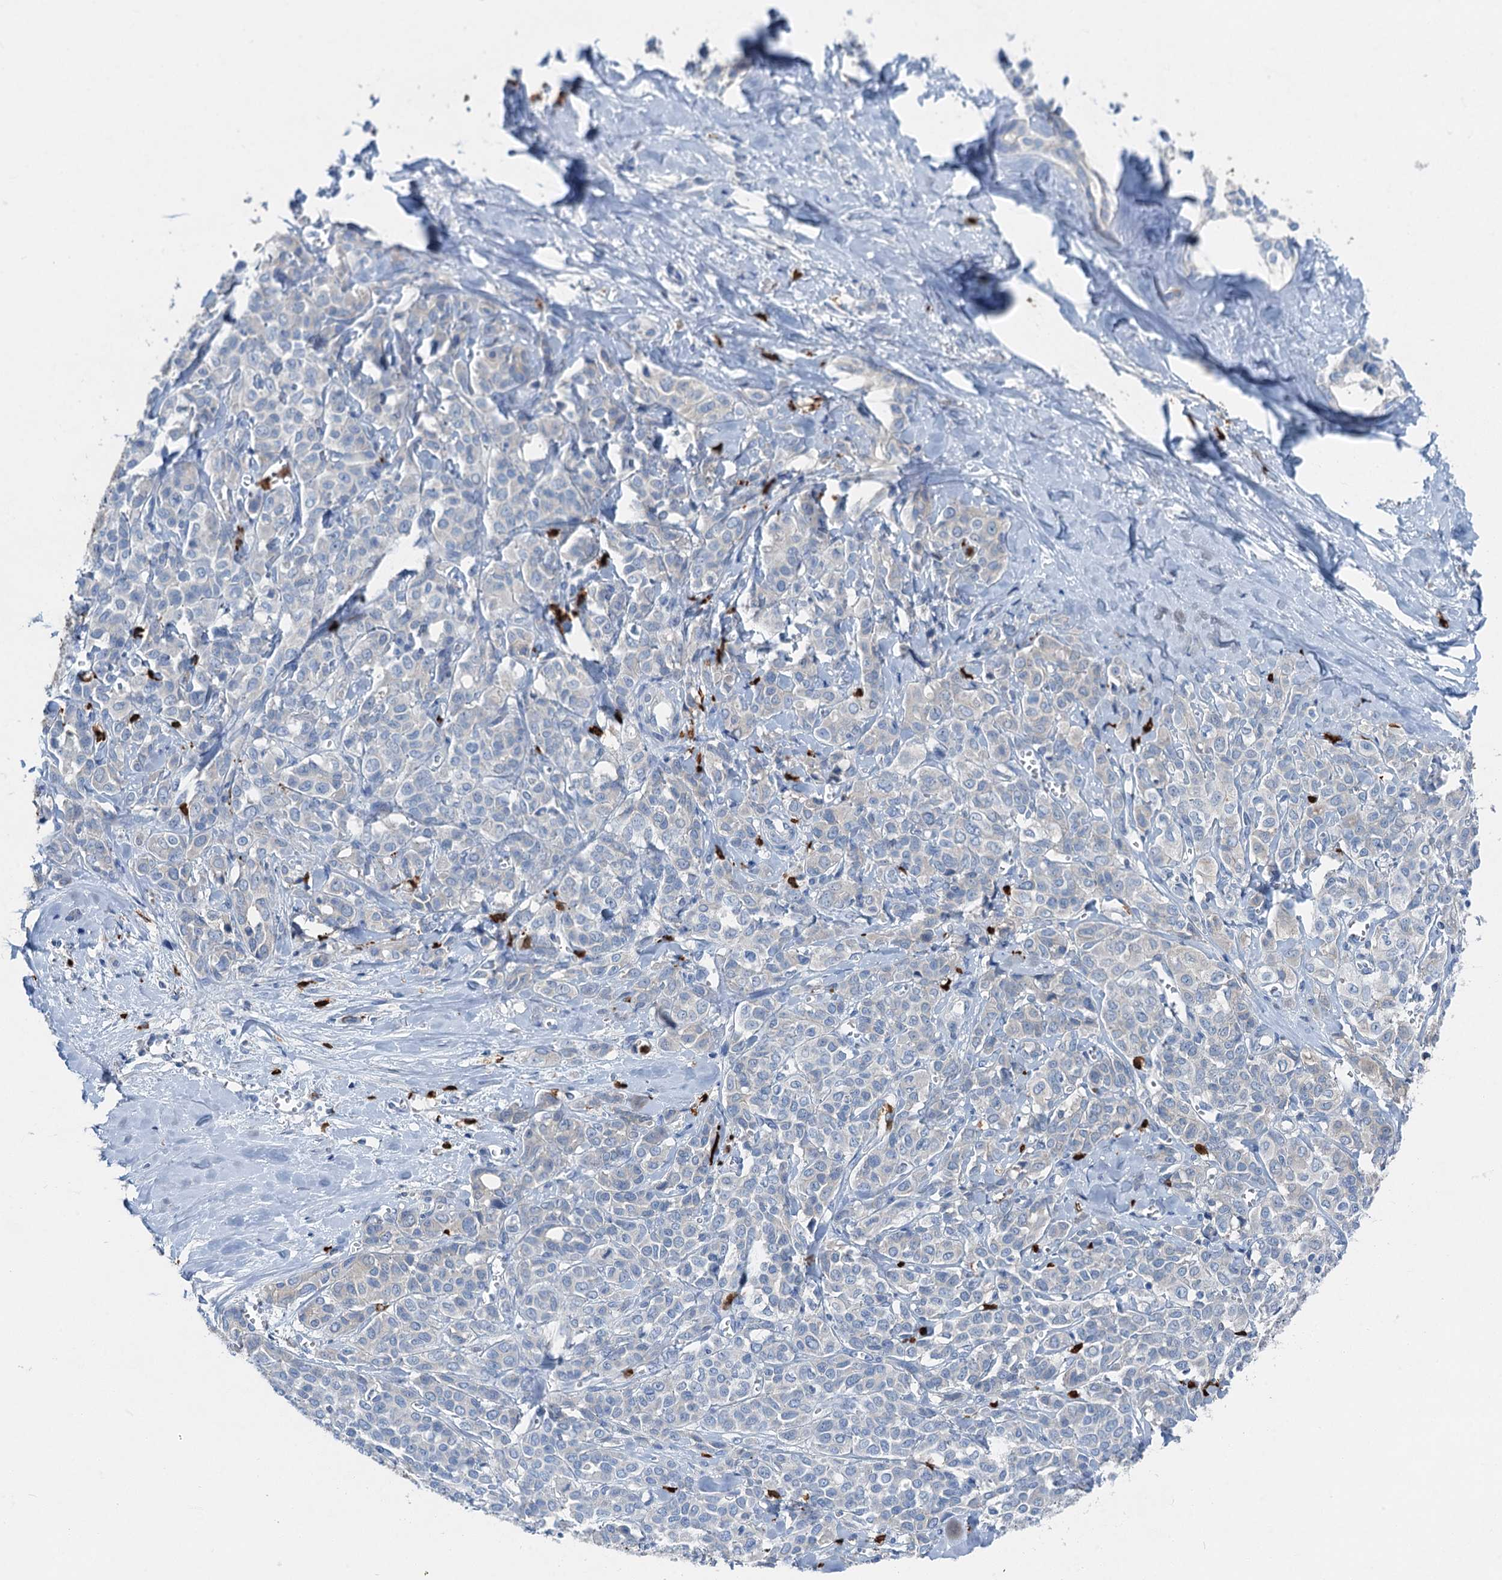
{"staining": {"intensity": "negative", "quantity": "none", "location": "none"}, "tissue": "liver cancer", "cell_type": "Tumor cells", "image_type": "cancer", "snomed": [{"axis": "morphology", "description": "Cholangiocarcinoma"}, {"axis": "topography", "description": "Liver"}], "caption": "Image shows no protein expression in tumor cells of liver cholangiocarcinoma tissue.", "gene": "OTOA", "patient": {"sex": "female", "age": 77}}